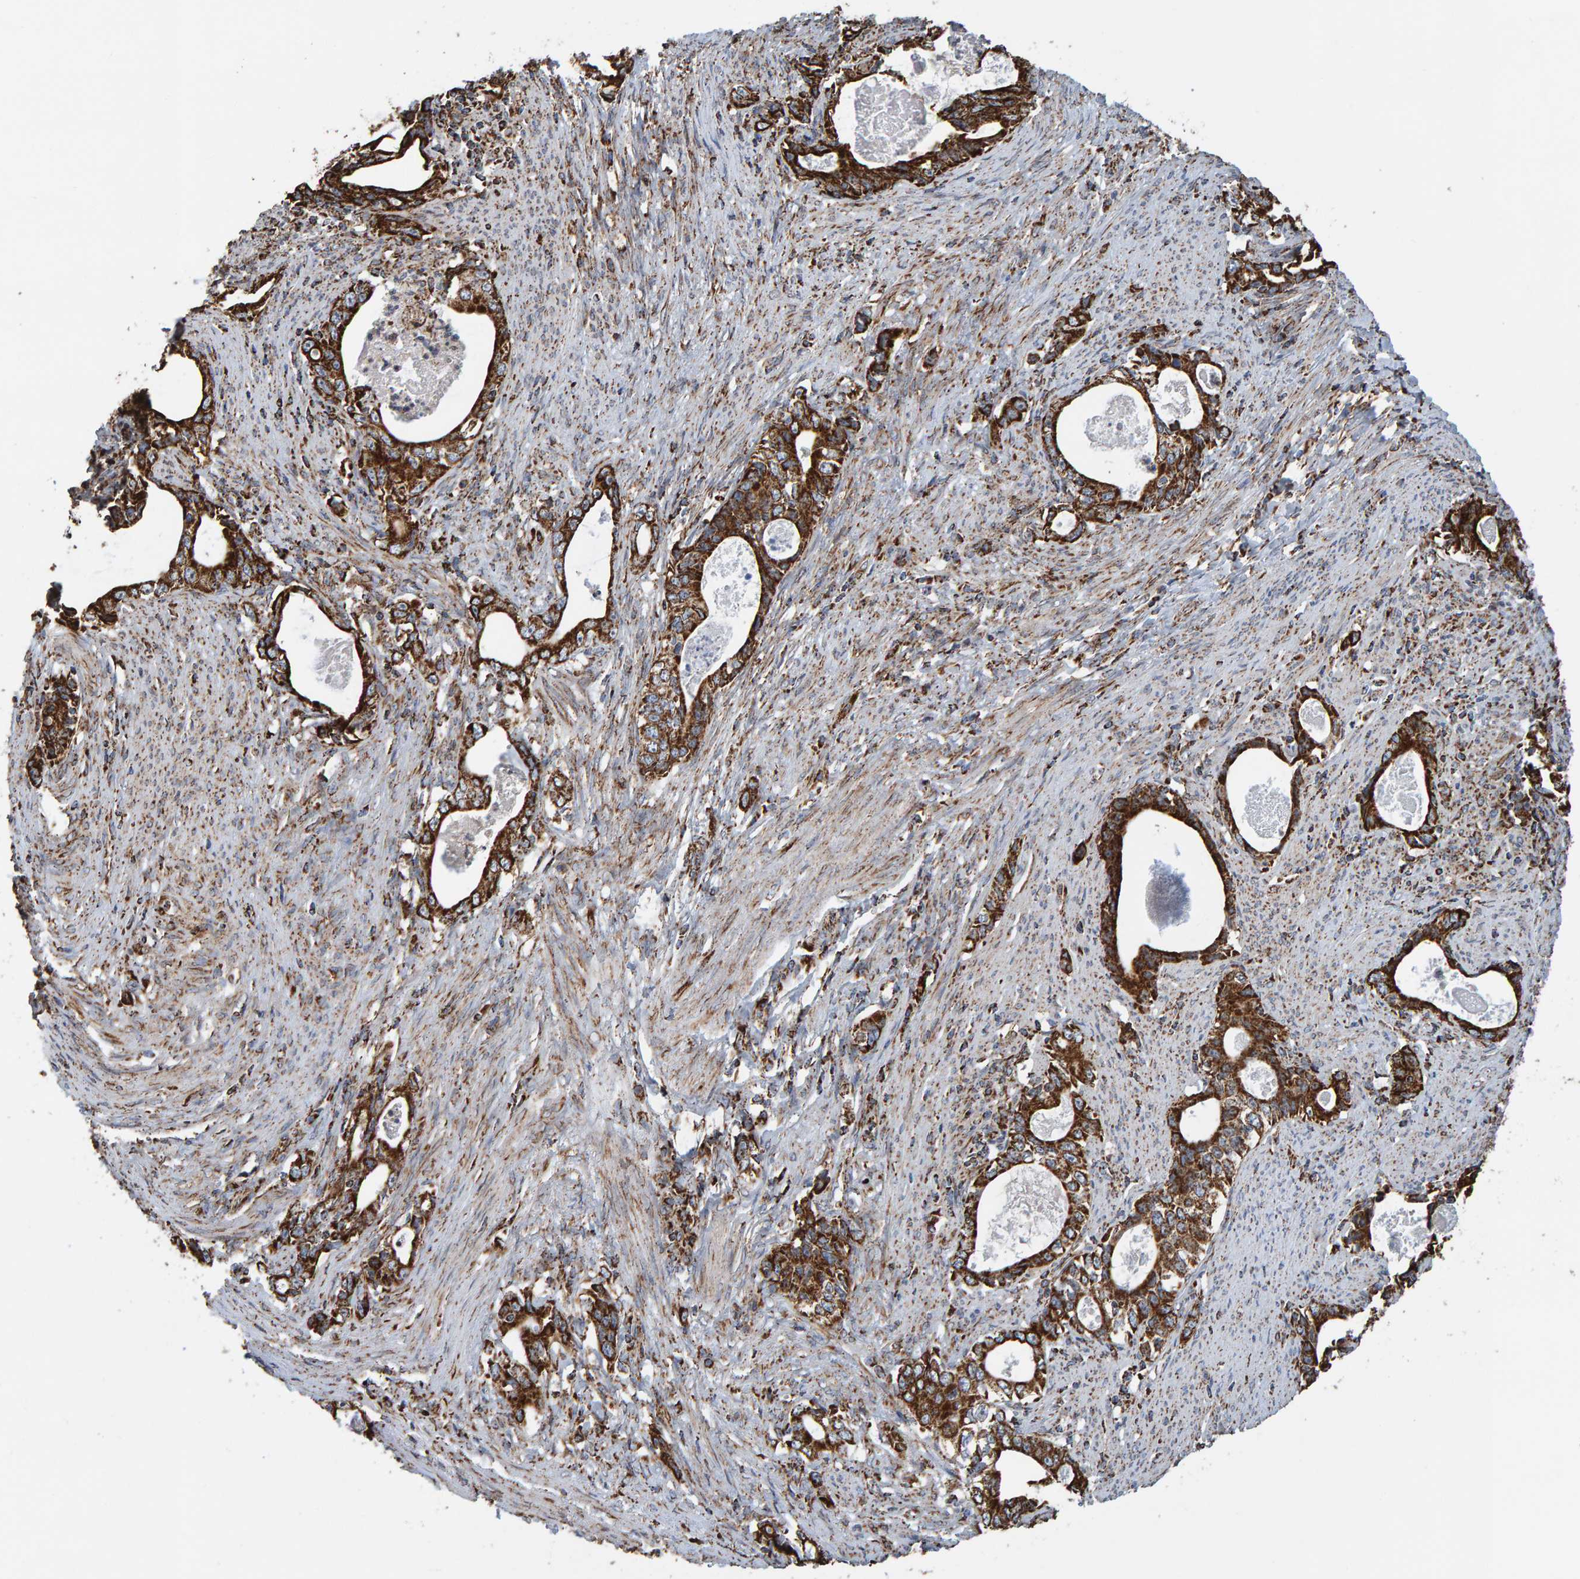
{"staining": {"intensity": "strong", "quantity": ">75%", "location": "cytoplasmic/membranous"}, "tissue": "stomach cancer", "cell_type": "Tumor cells", "image_type": "cancer", "snomed": [{"axis": "morphology", "description": "Adenocarcinoma, NOS"}, {"axis": "topography", "description": "Stomach, lower"}], "caption": "DAB immunohistochemical staining of adenocarcinoma (stomach) exhibits strong cytoplasmic/membranous protein expression in approximately >75% of tumor cells. (DAB IHC, brown staining for protein, blue staining for nuclei).", "gene": "MRPL45", "patient": {"sex": "female", "age": 72}}